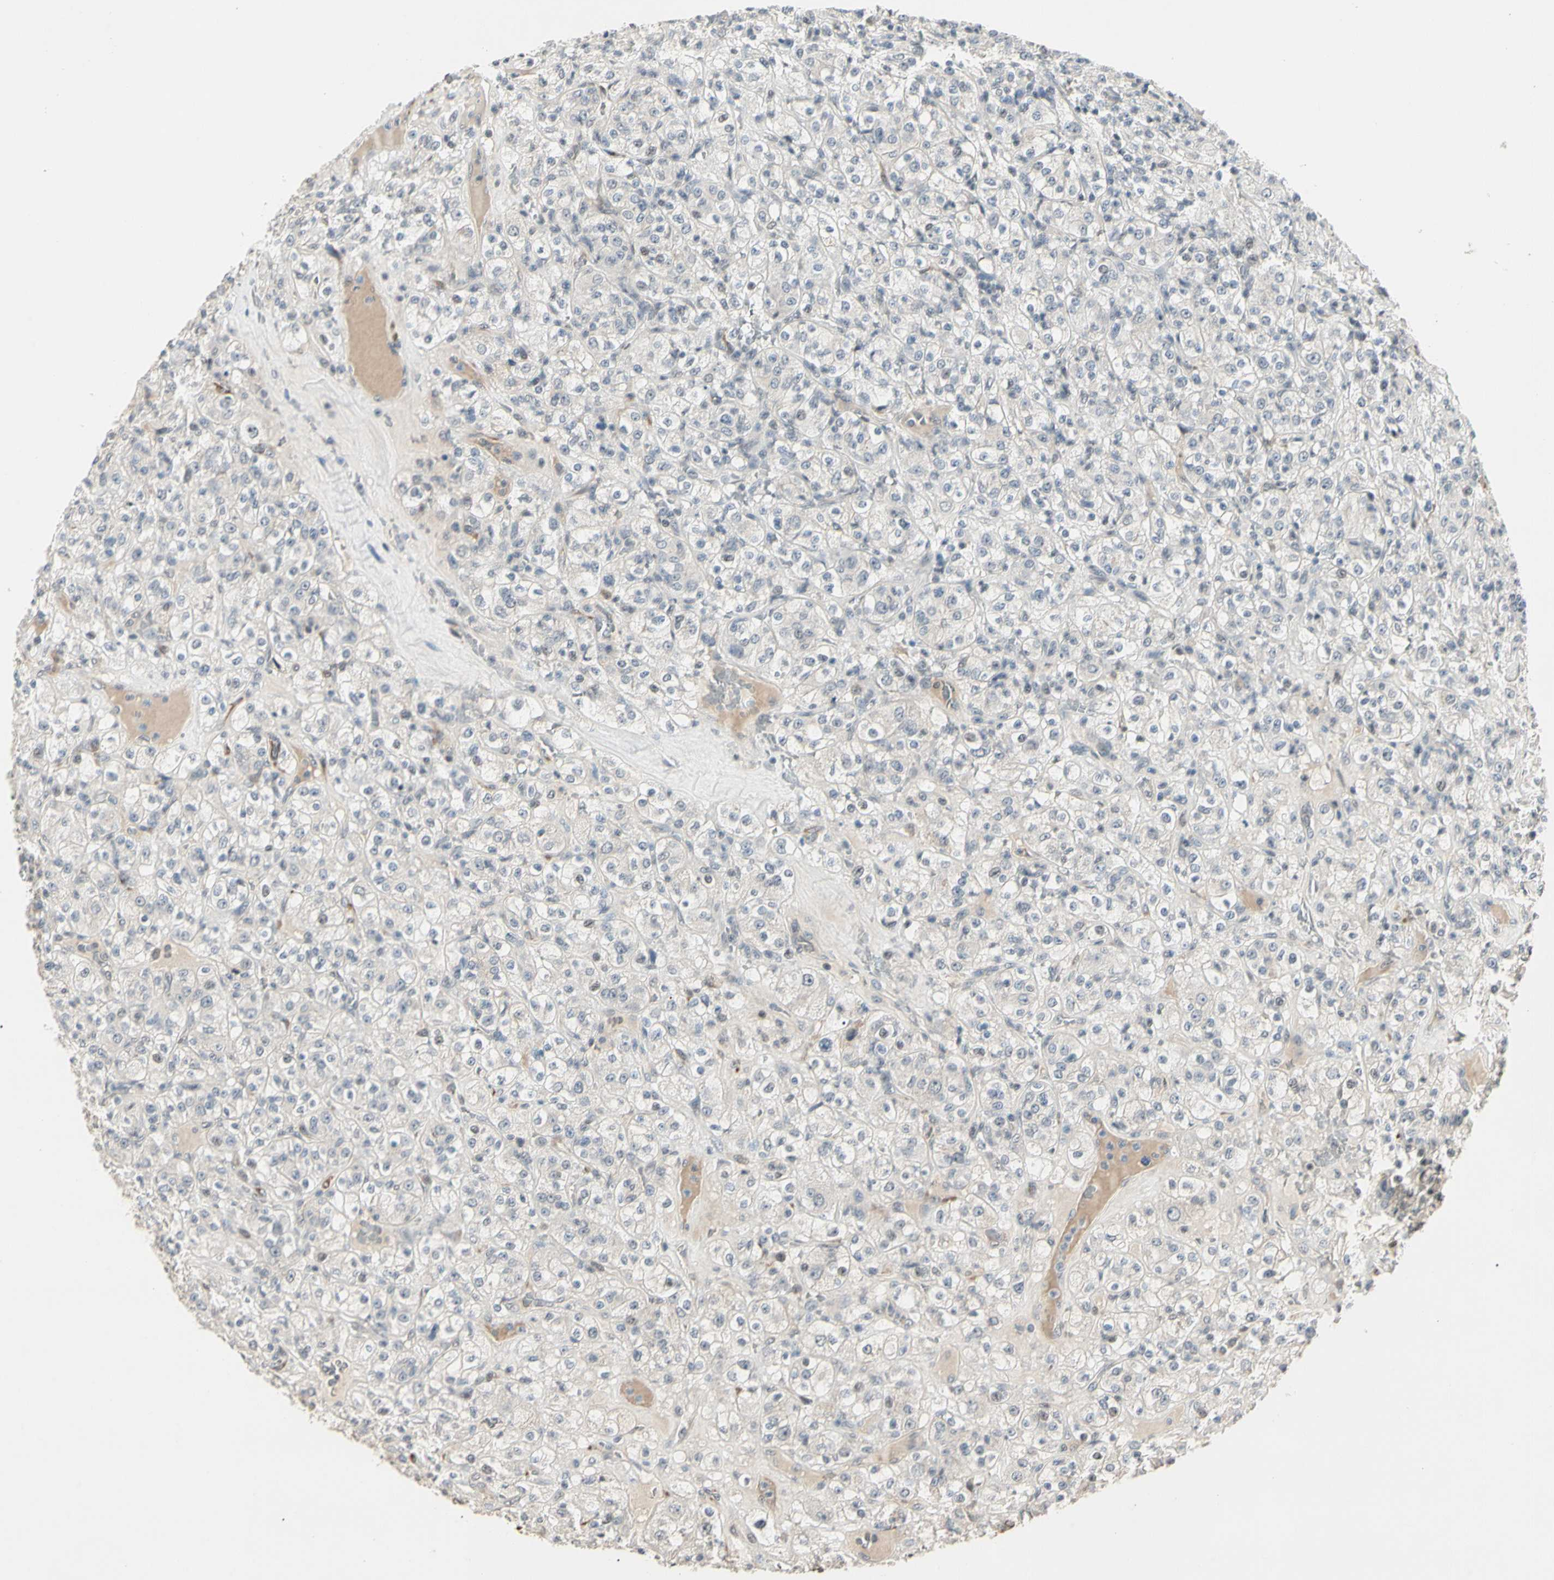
{"staining": {"intensity": "negative", "quantity": "none", "location": "none"}, "tissue": "renal cancer", "cell_type": "Tumor cells", "image_type": "cancer", "snomed": [{"axis": "morphology", "description": "Normal tissue, NOS"}, {"axis": "morphology", "description": "Adenocarcinoma, NOS"}, {"axis": "topography", "description": "Kidney"}], "caption": "This is an immunohistochemistry (IHC) micrograph of renal adenocarcinoma. There is no positivity in tumor cells.", "gene": "GREM1", "patient": {"sex": "female", "age": 72}}